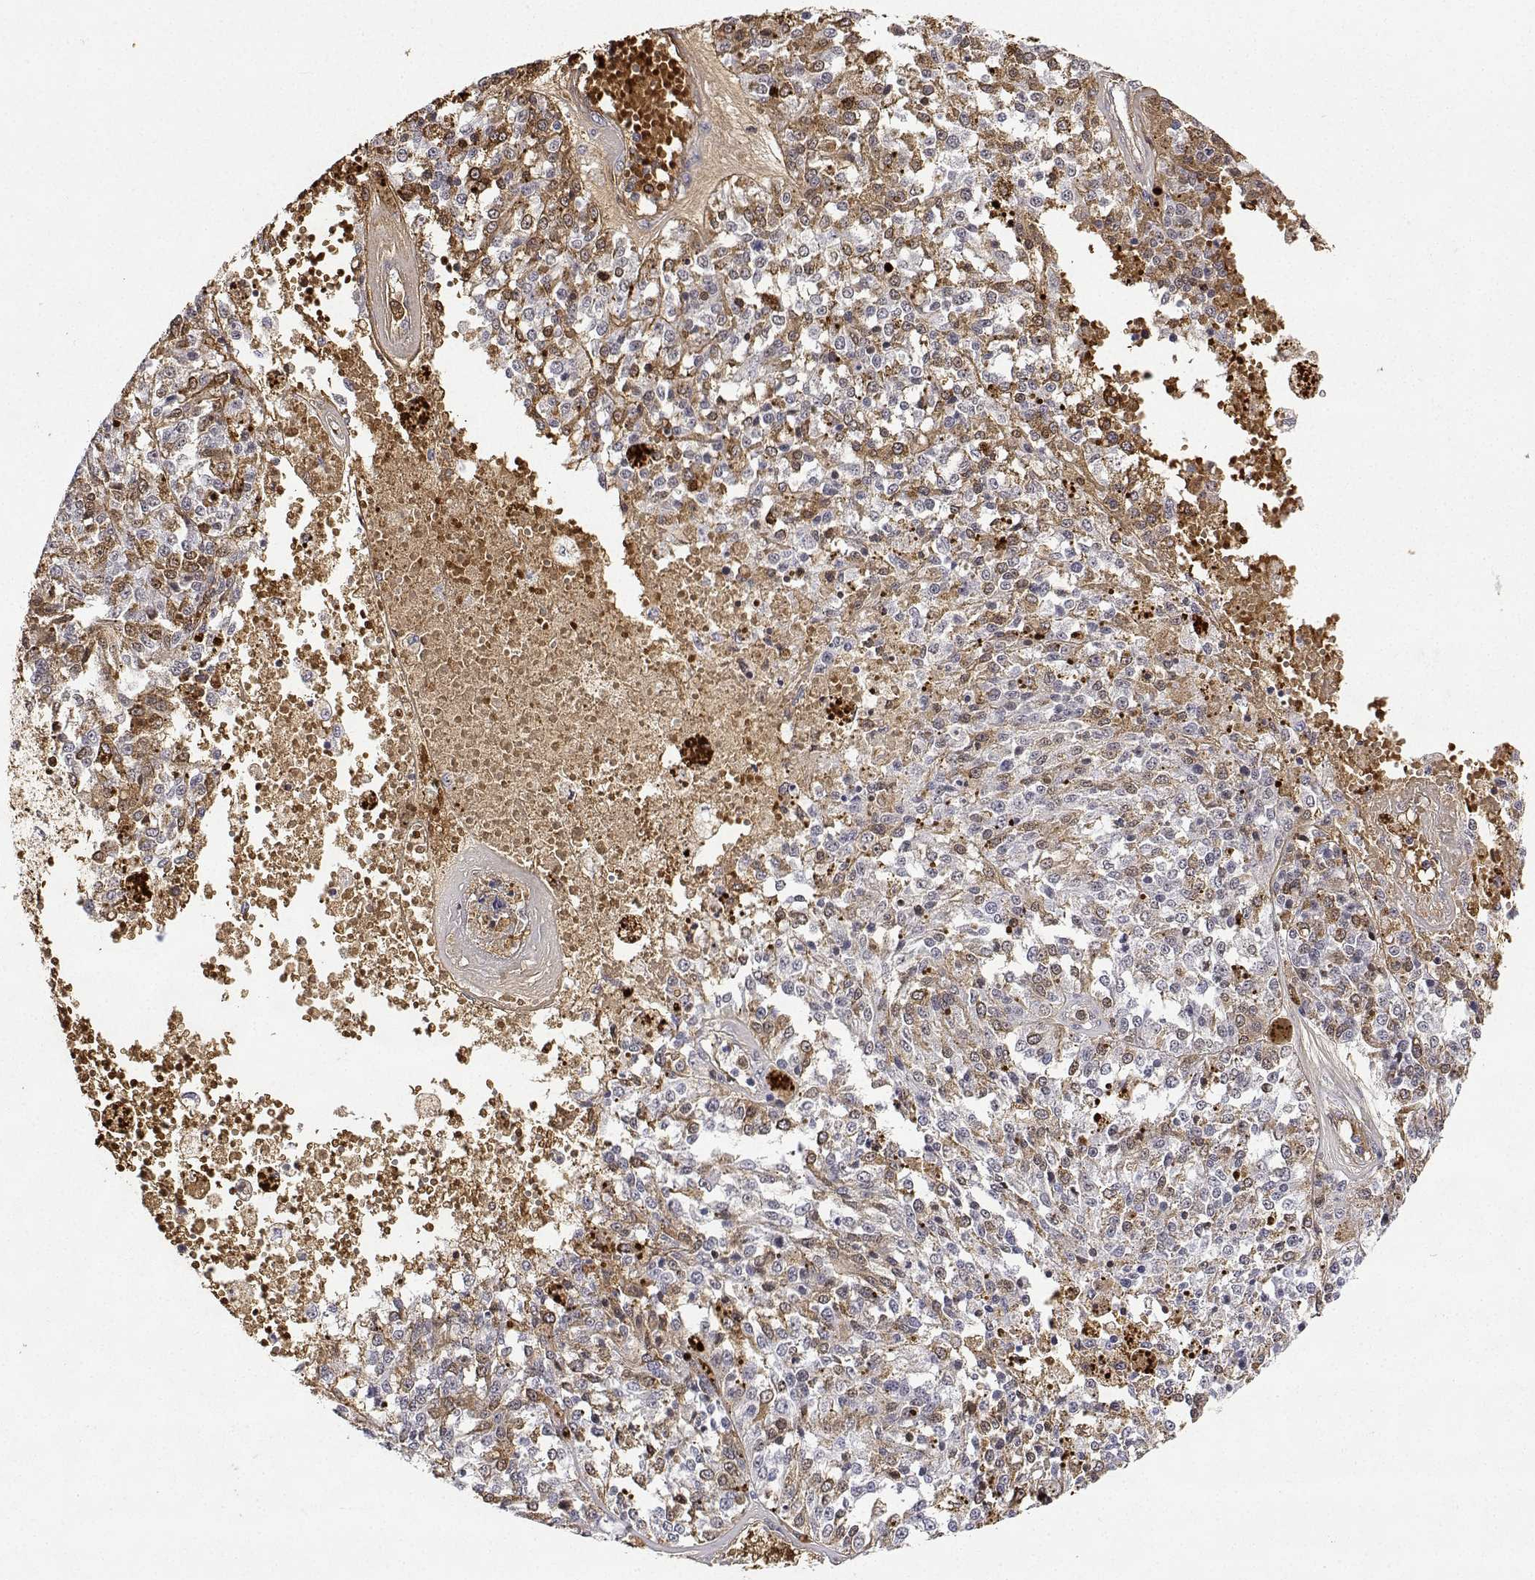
{"staining": {"intensity": "moderate", "quantity": "25%-75%", "location": "nuclear"}, "tissue": "melanoma", "cell_type": "Tumor cells", "image_type": "cancer", "snomed": [{"axis": "morphology", "description": "Malignant melanoma, Metastatic site"}, {"axis": "topography", "description": "Lymph node"}], "caption": "Immunohistochemical staining of human malignant melanoma (metastatic site) displays moderate nuclear protein staining in approximately 25%-75% of tumor cells. Ihc stains the protein of interest in brown and the nuclei are stained blue.", "gene": "ADAR", "patient": {"sex": "female", "age": 64}}